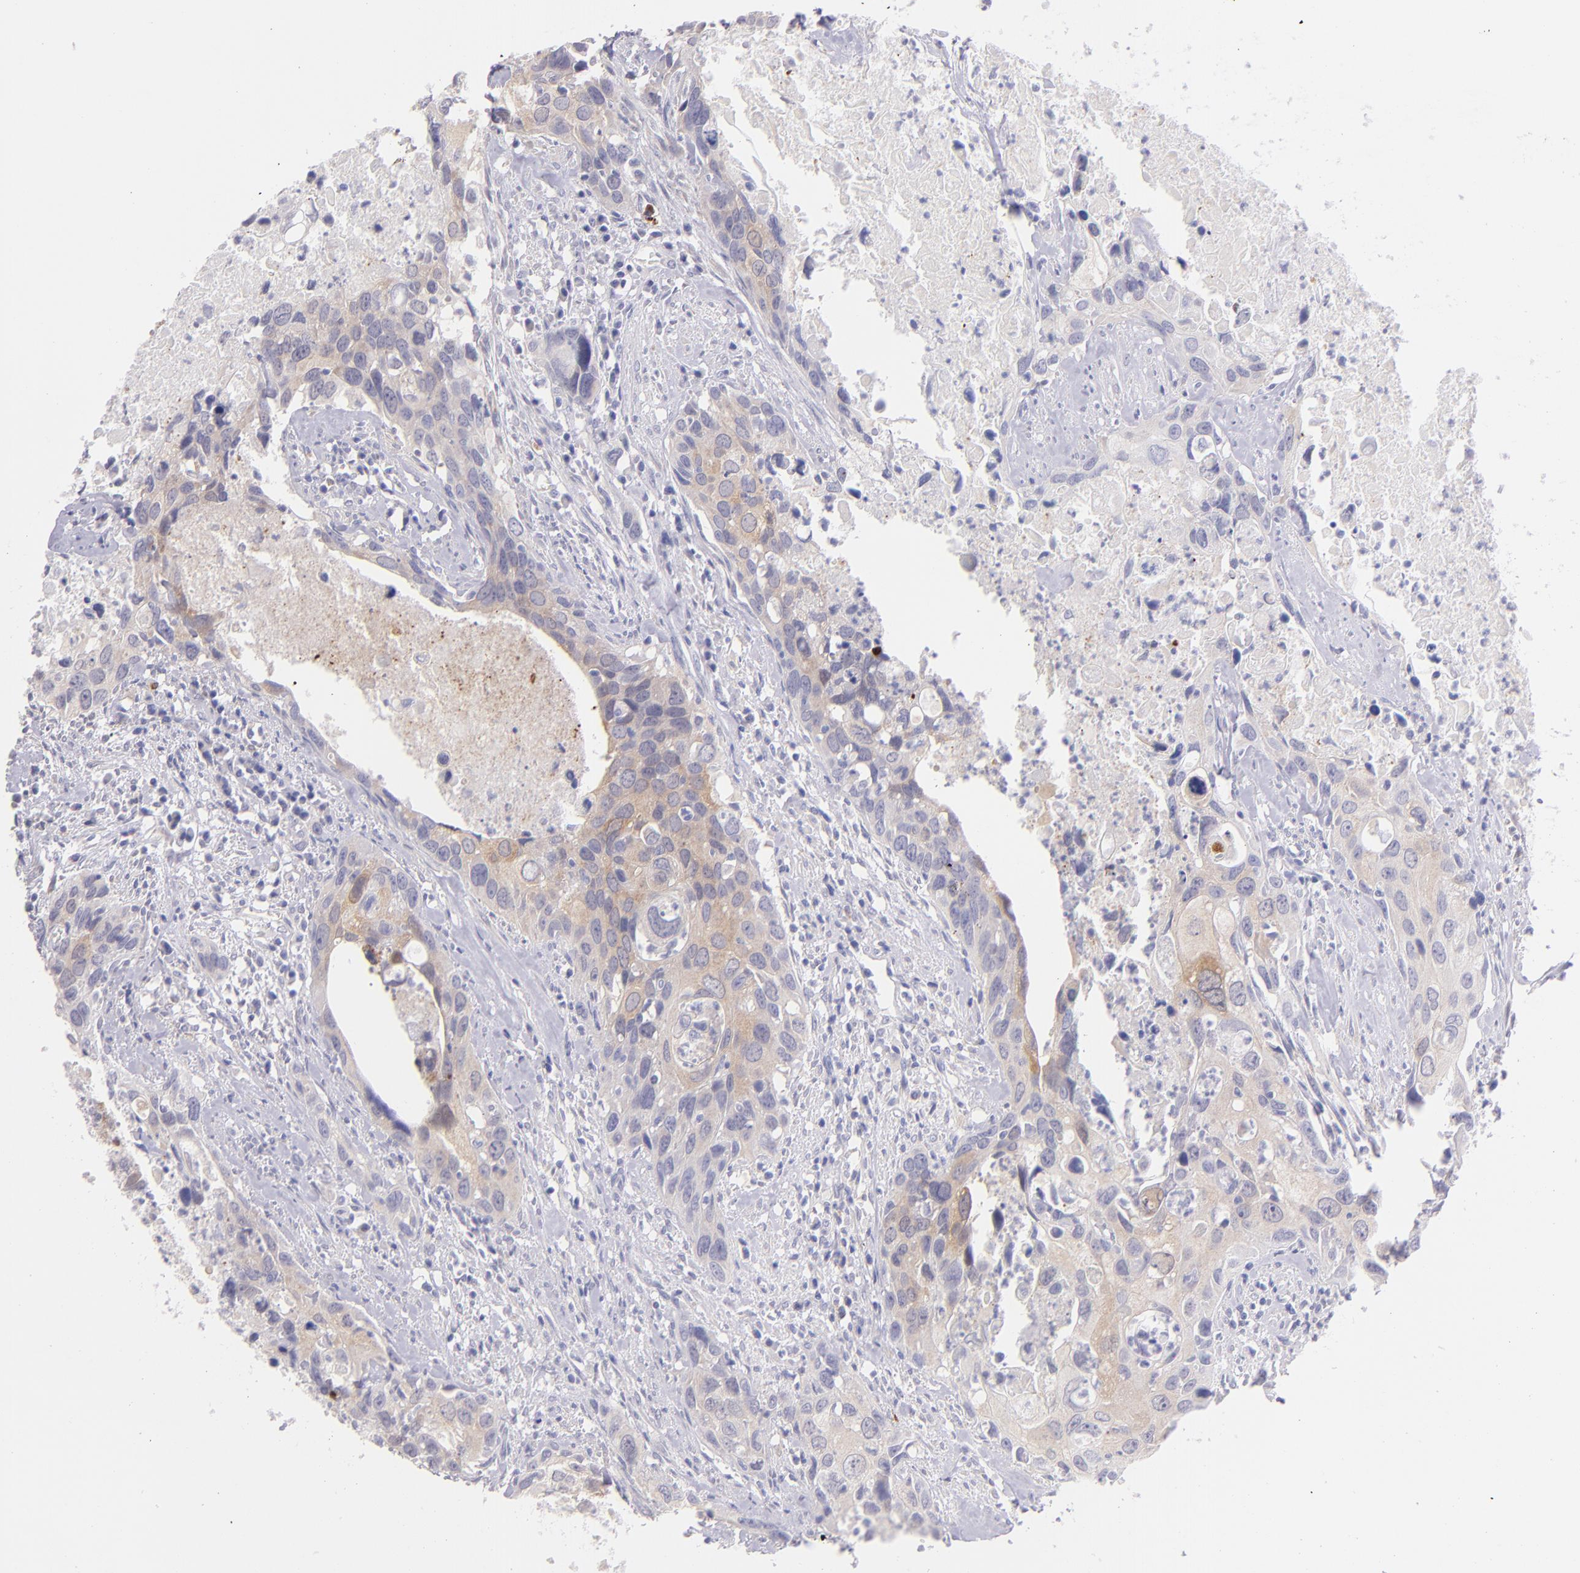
{"staining": {"intensity": "weak", "quantity": ">75%", "location": "cytoplasmic/membranous"}, "tissue": "urothelial cancer", "cell_type": "Tumor cells", "image_type": "cancer", "snomed": [{"axis": "morphology", "description": "Urothelial carcinoma, High grade"}, {"axis": "topography", "description": "Urinary bladder"}], "caption": "This image exhibits immunohistochemistry staining of human urothelial cancer, with low weak cytoplasmic/membranous expression in about >75% of tumor cells.", "gene": "SH2D4A", "patient": {"sex": "male", "age": 71}}